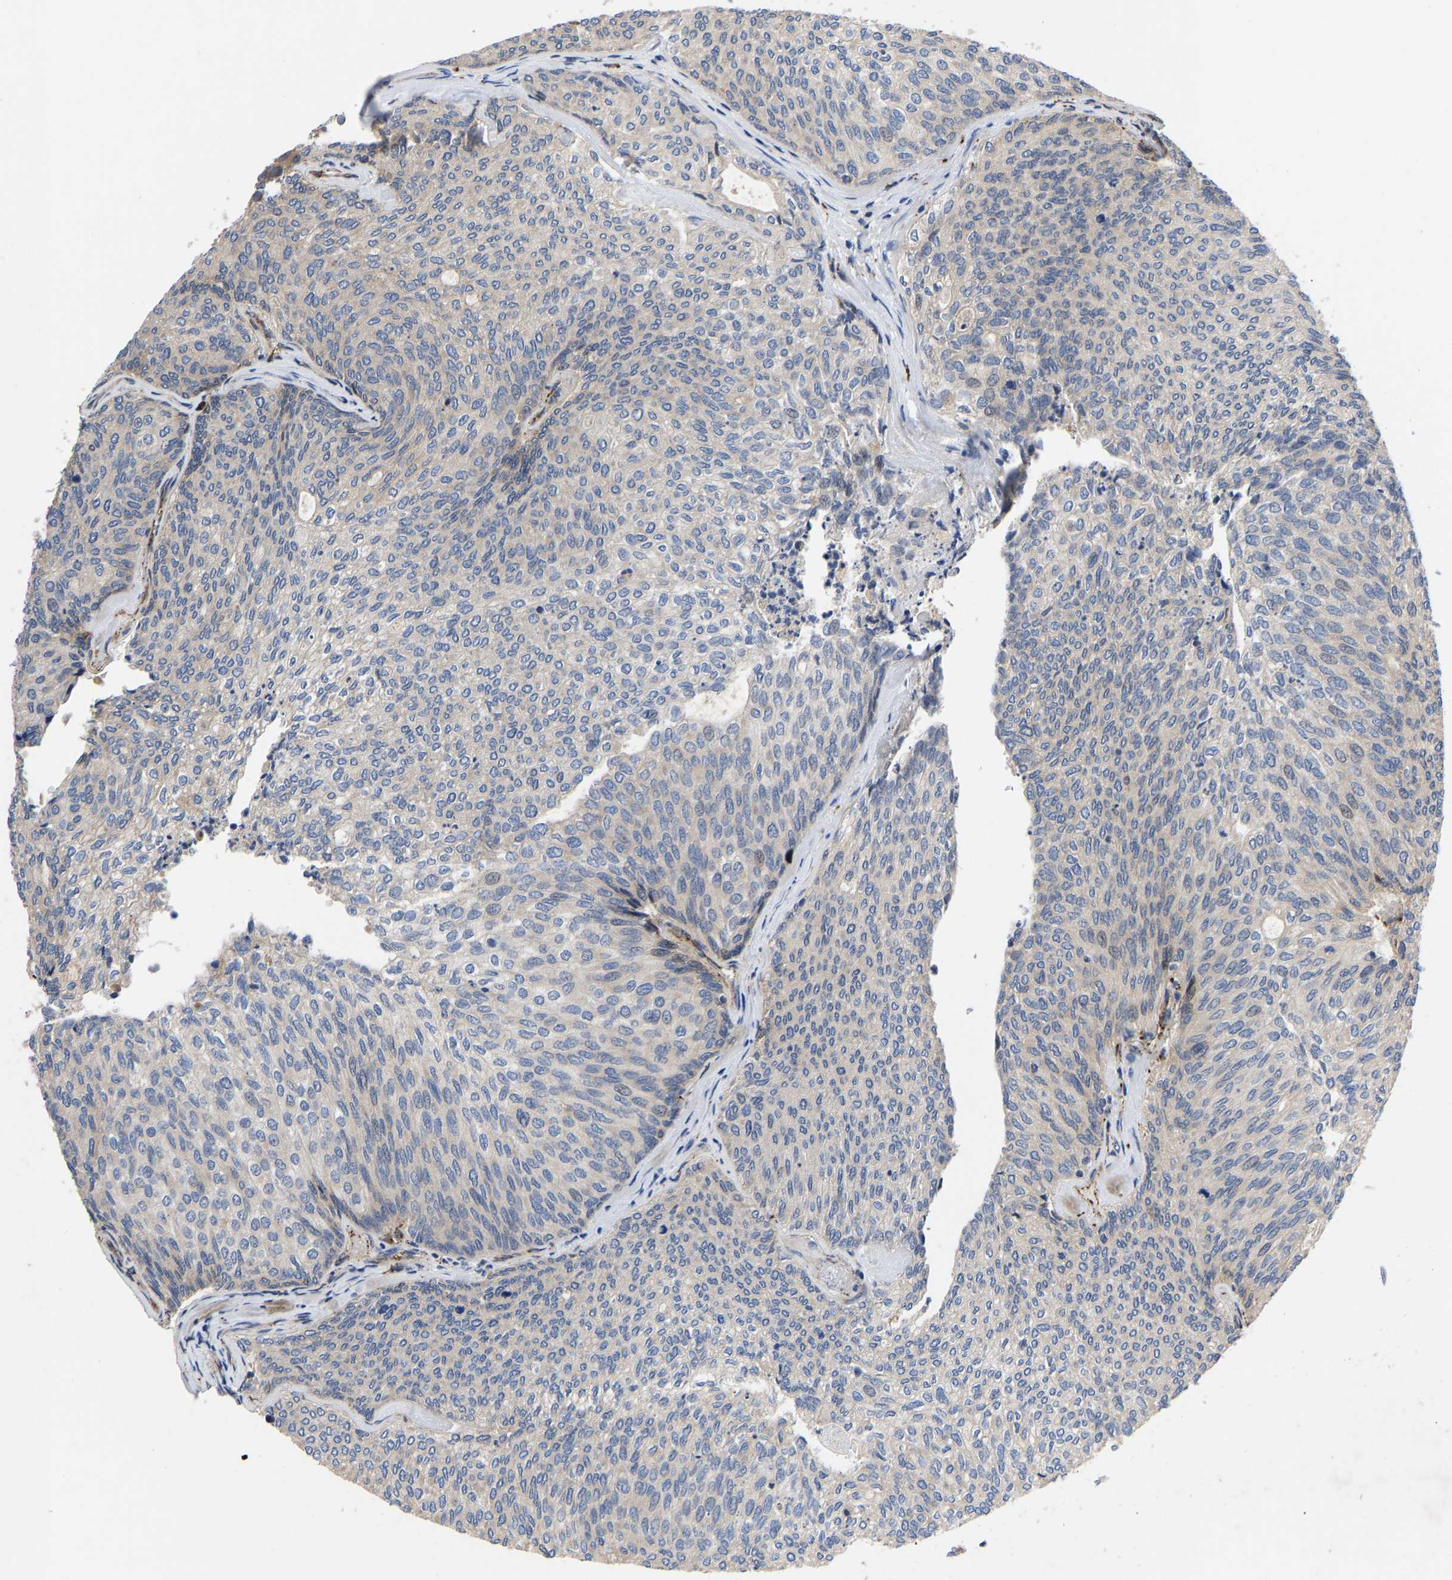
{"staining": {"intensity": "negative", "quantity": "none", "location": "none"}, "tissue": "urothelial cancer", "cell_type": "Tumor cells", "image_type": "cancer", "snomed": [{"axis": "morphology", "description": "Urothelial carcinoma, Low grade"}, {"axis": "topography", "description": "Urinary bladder"}], "caption": "High magnification brightfield microscopy of urothelial cancer stained with DAB (3,3'-diaminobenzidine) (brown) and counterstained with hematoxylin (blue): tumor cells show no significant staining.", "gene": "TMEM38B", "patient": {"sex": "female", "age": 79}}